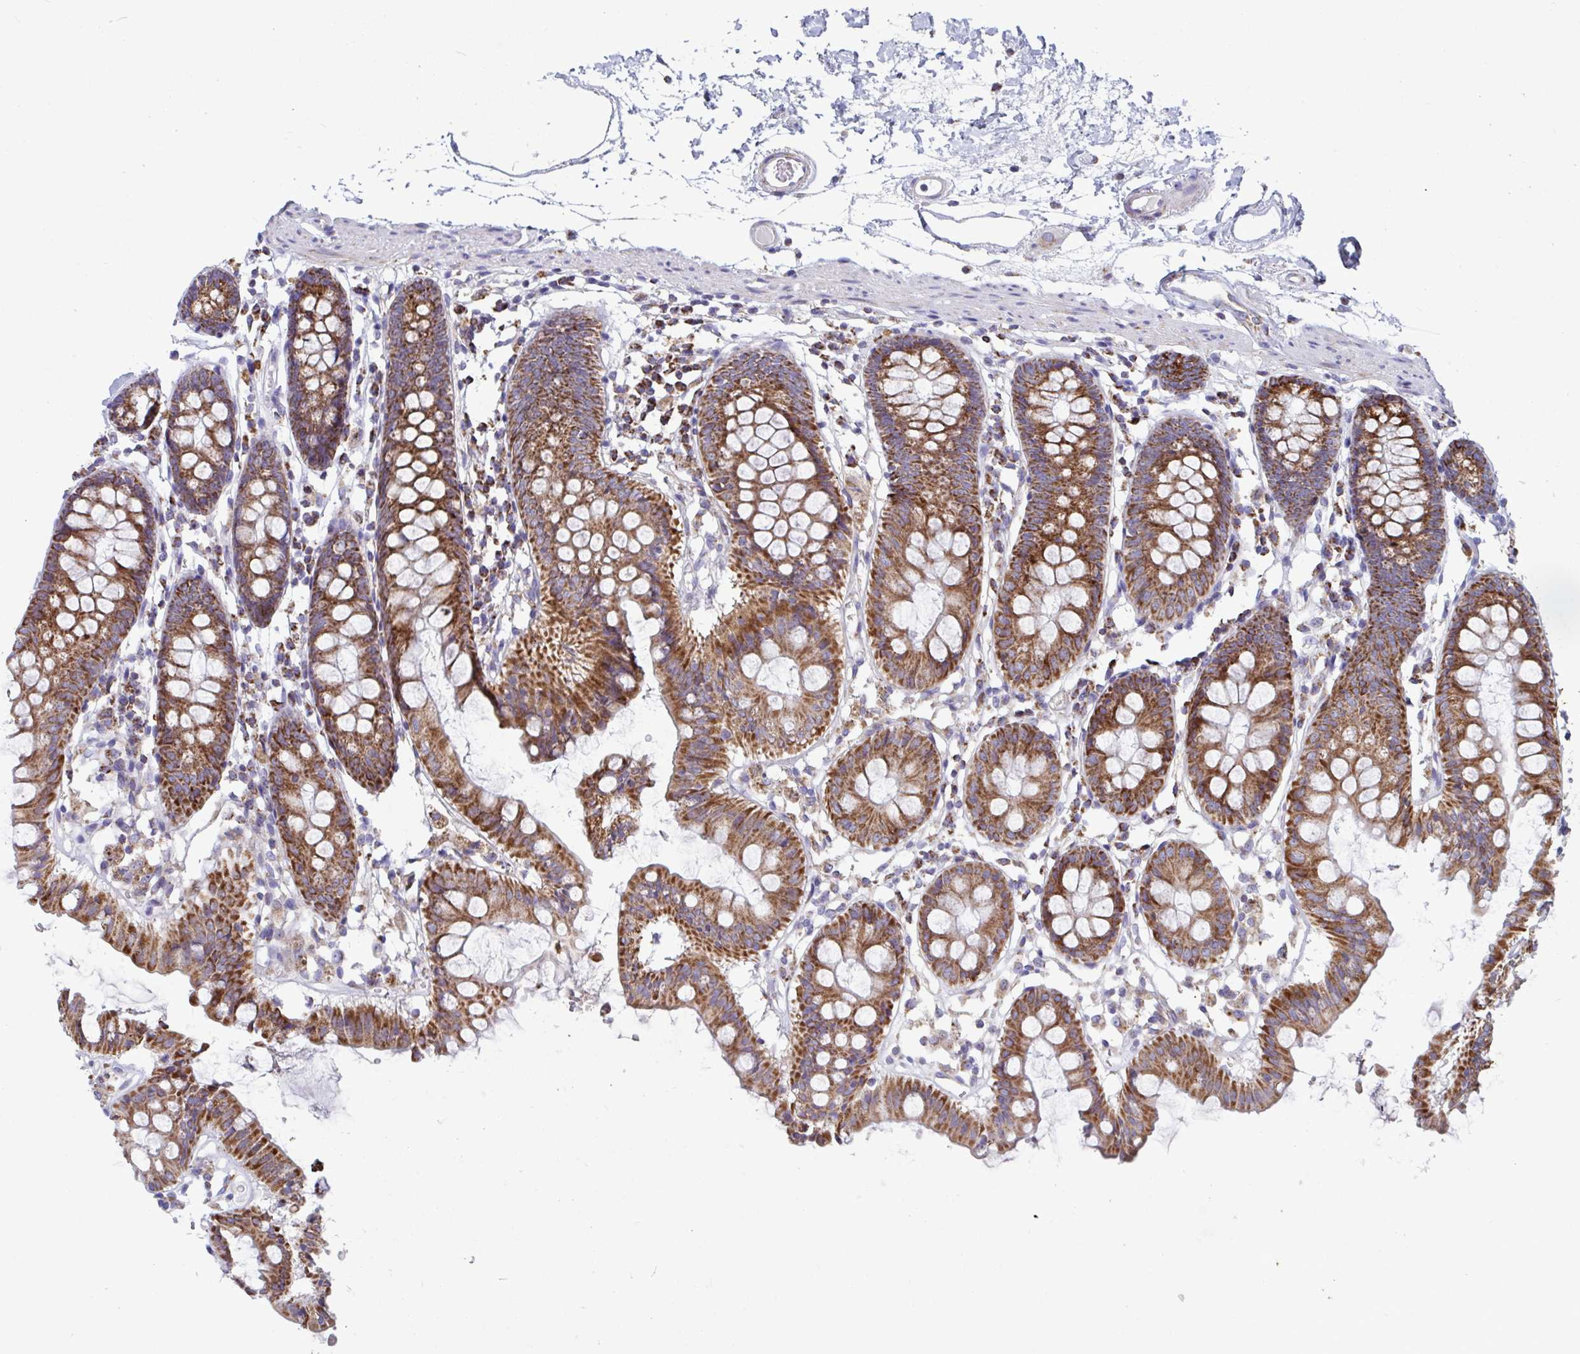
{"staining": {"intensity": "weak", "quantity": "<25%", "location": "cytoplasmic/membranous"}, "tissue": "colon", "cell_type": "Endothelial cells", "image_type": "normal", "snomed": [{"axis": "morphology", "description": "Normal tissue, NOS"}, {"axis": "topography", "description": "Colon"}], "caption": "Immunohistochemistry (IHC) image of normal human colon stained for a protein (brown), which reveals no expression in endothelial cells.", "gene": "BCAT2", "patient": {"sex": "female", "age": 84}}